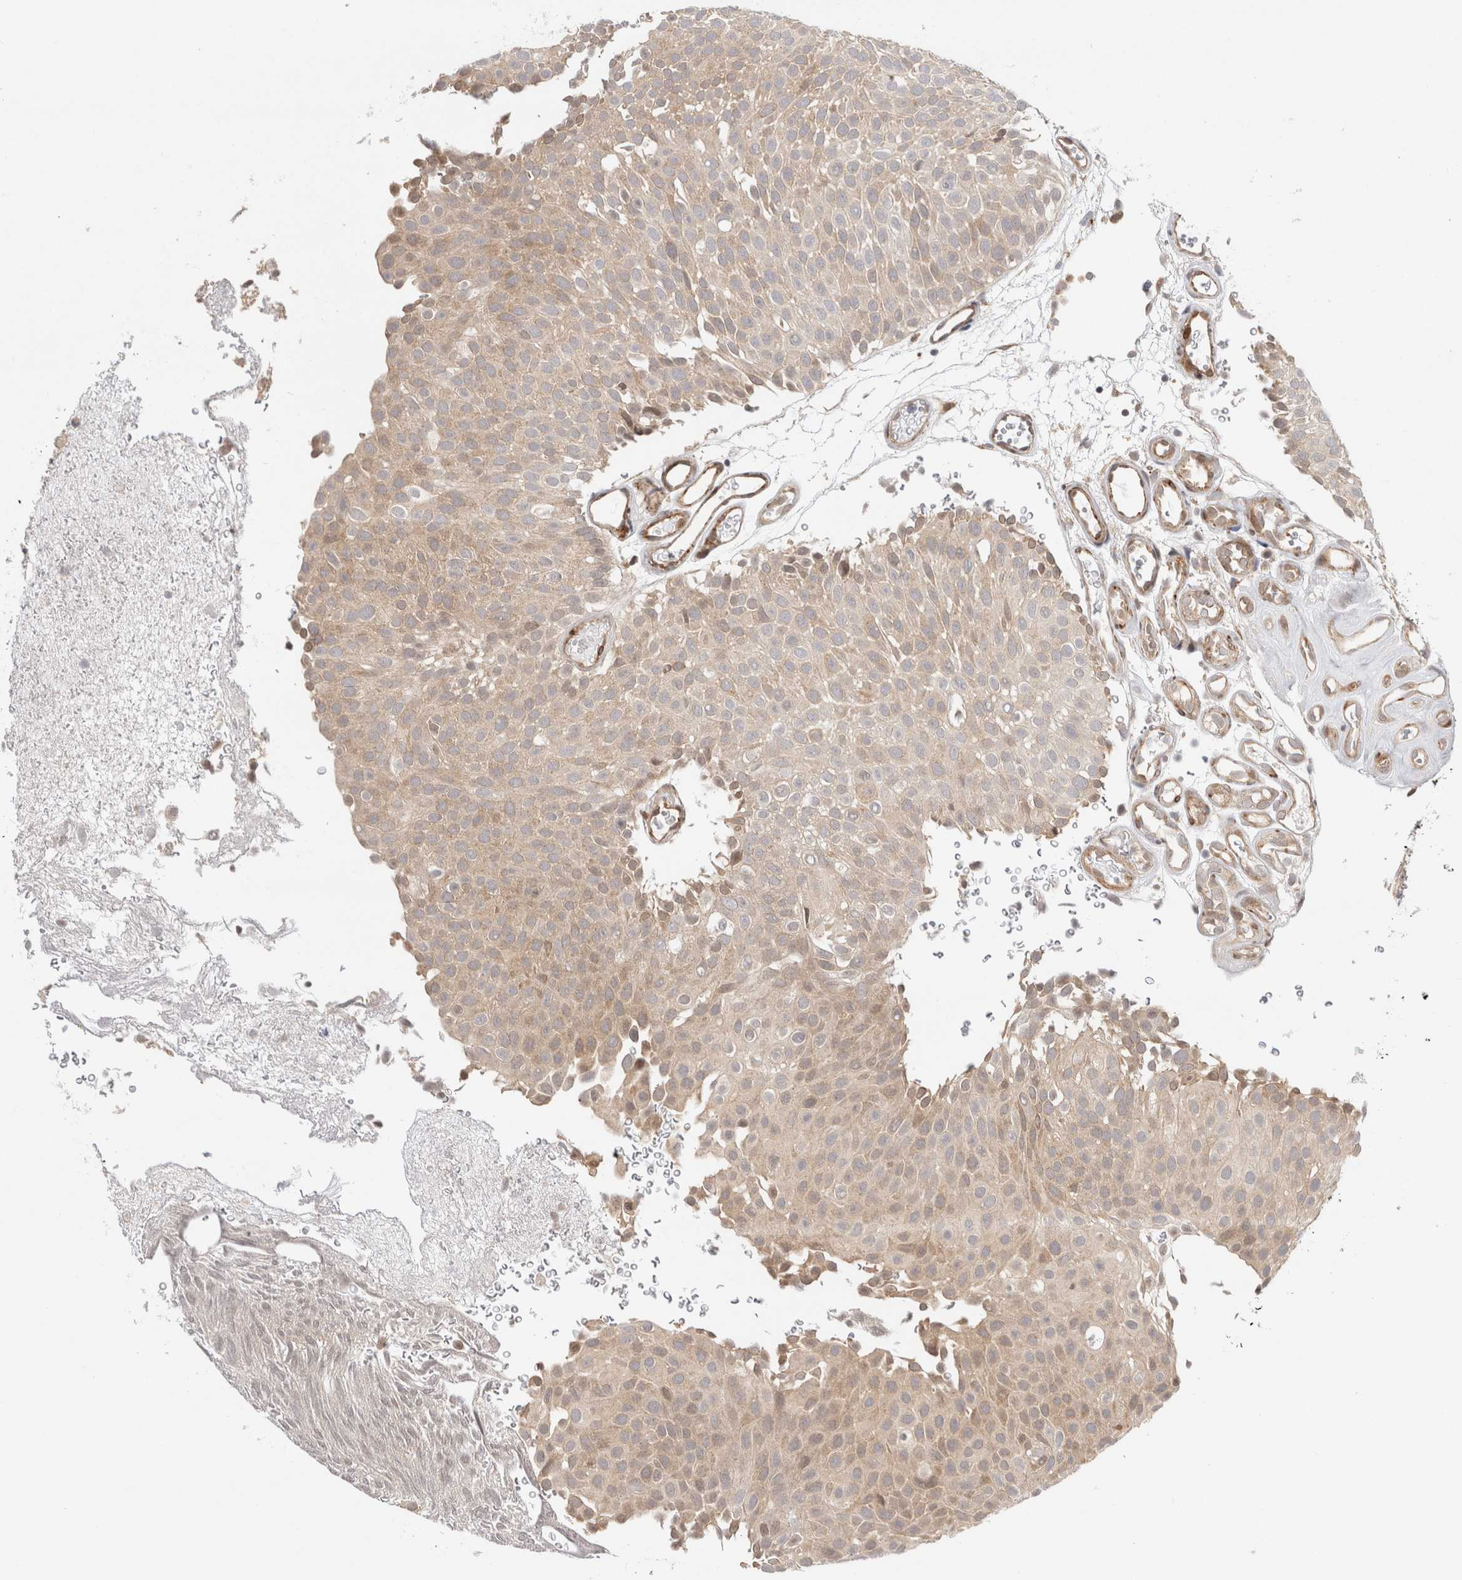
{"staining": {"intensity": "weak", "quantity": ">75%", "location": "cytoplasmic/membranous"}, "tissue": "urothelial cancer", "cell_type": "Tumor cells", "image_type": "cancer", "snomed": [{"axis": "morphology", "description": "Urothelial carcinoma, Low grade"}, {"axis": "topography", "description": "Urinary bladder"}], "caption": "Immunohistochemical staining of human urothelial cancer reveals low levels of weak cytoplasmic/membranous staining in approximately >75% of tumor cells. Using DAB (3,3'-diaminobenzidine) (brown) and hematoxylin (blue) stains, captured at high magnification using brightfield microscopy.", "gene": "ZNF318", "patient": {"sex": "male", "age": 78}}